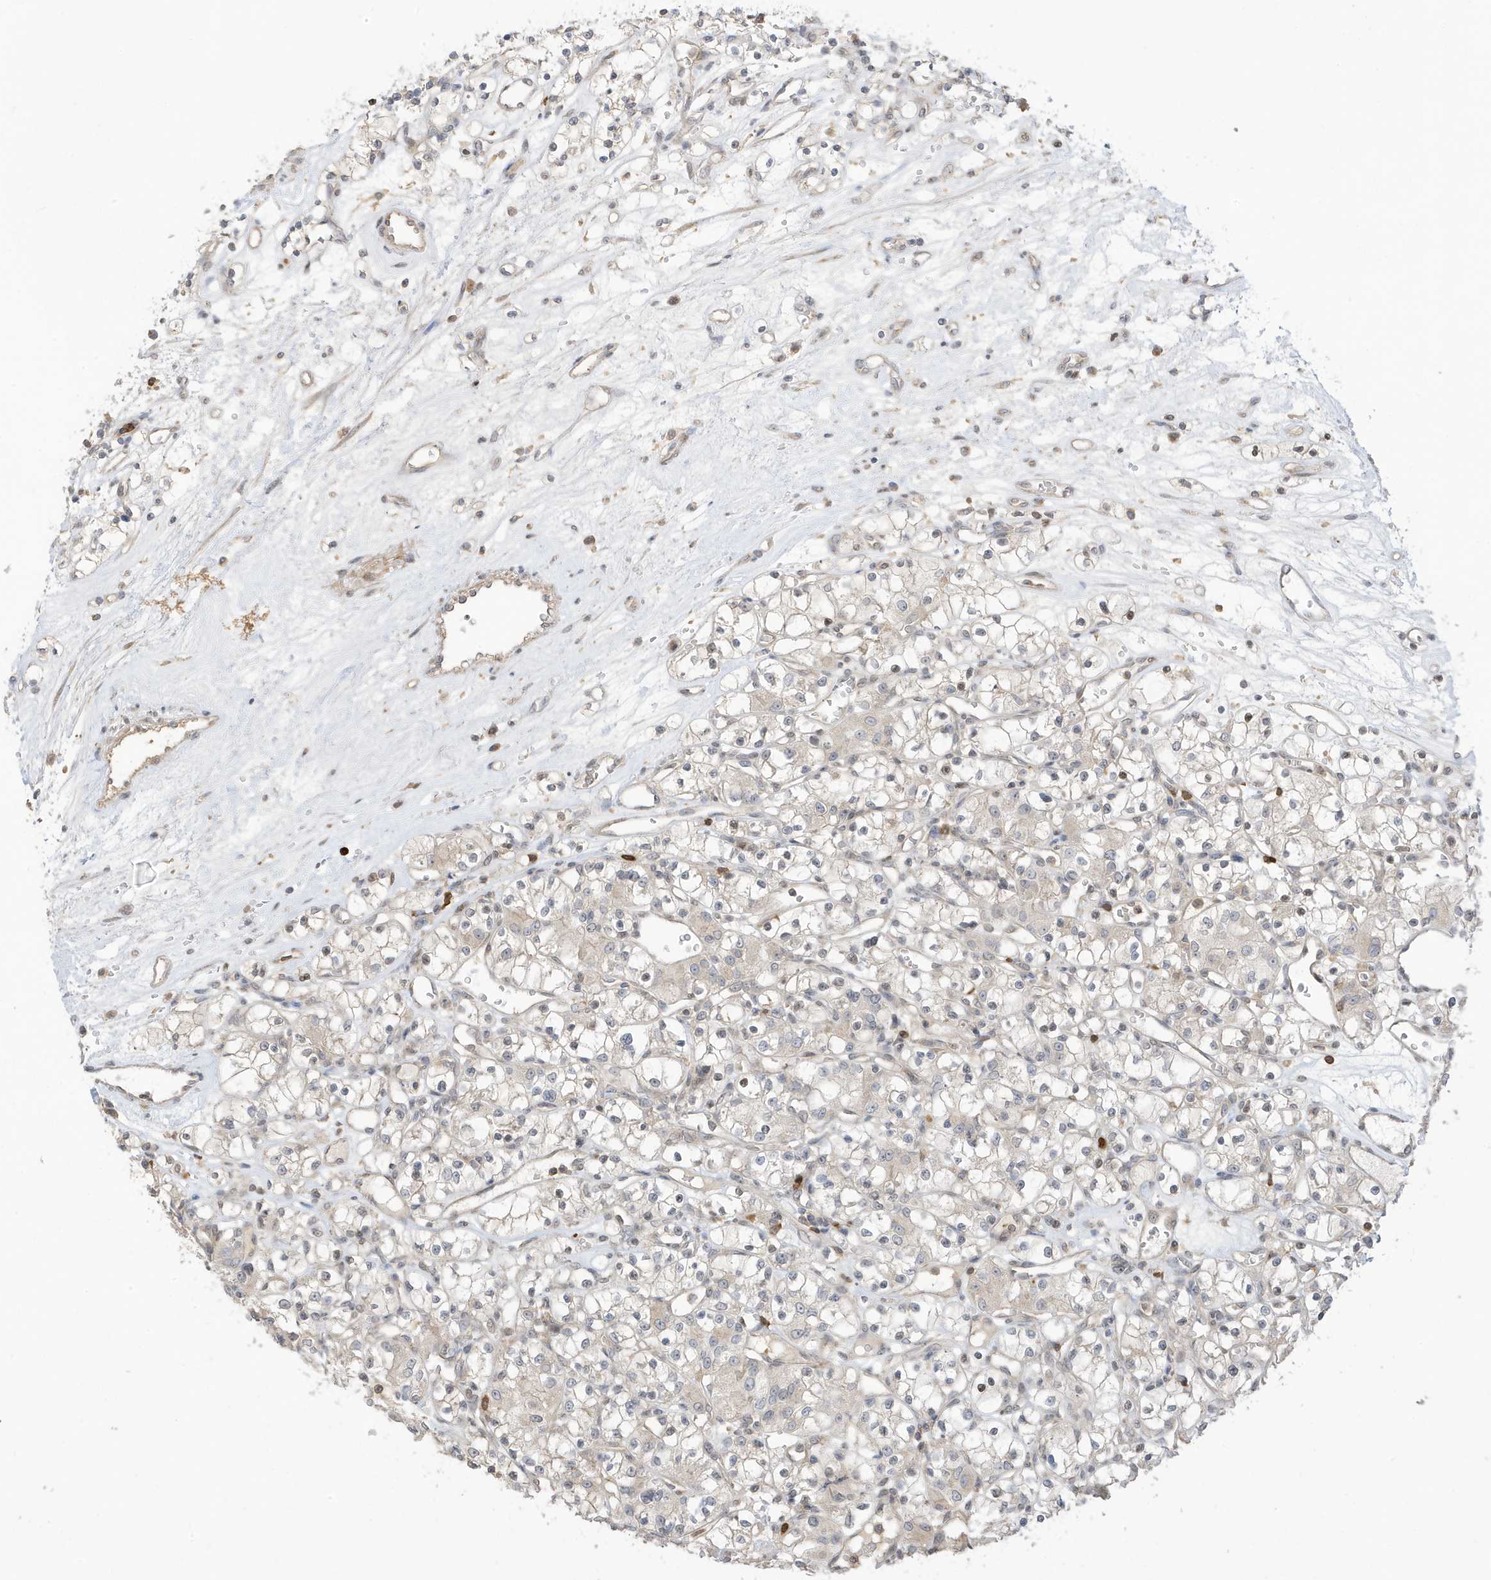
{"staining": {"intensity": "negative", "quantity": "none", "location": "none"}, "tissue": "renal cancer", "cell_type": "Tumor cells", "image_type": "cancer", "snomed": [{"axis": "morphology", "description": "Adenocarcinoma, NOS"}, {"axis": "topography", "description": "Kidney"}], "caption": "Immunohistochemistry (IHC) image of neoplastic tissue: adenocarcinoma (renal) stained with DAB exhibits no significant protein expression in tumor cells.", "gene": "TAB3", "patient": {"sex": "female", "age": 59}}